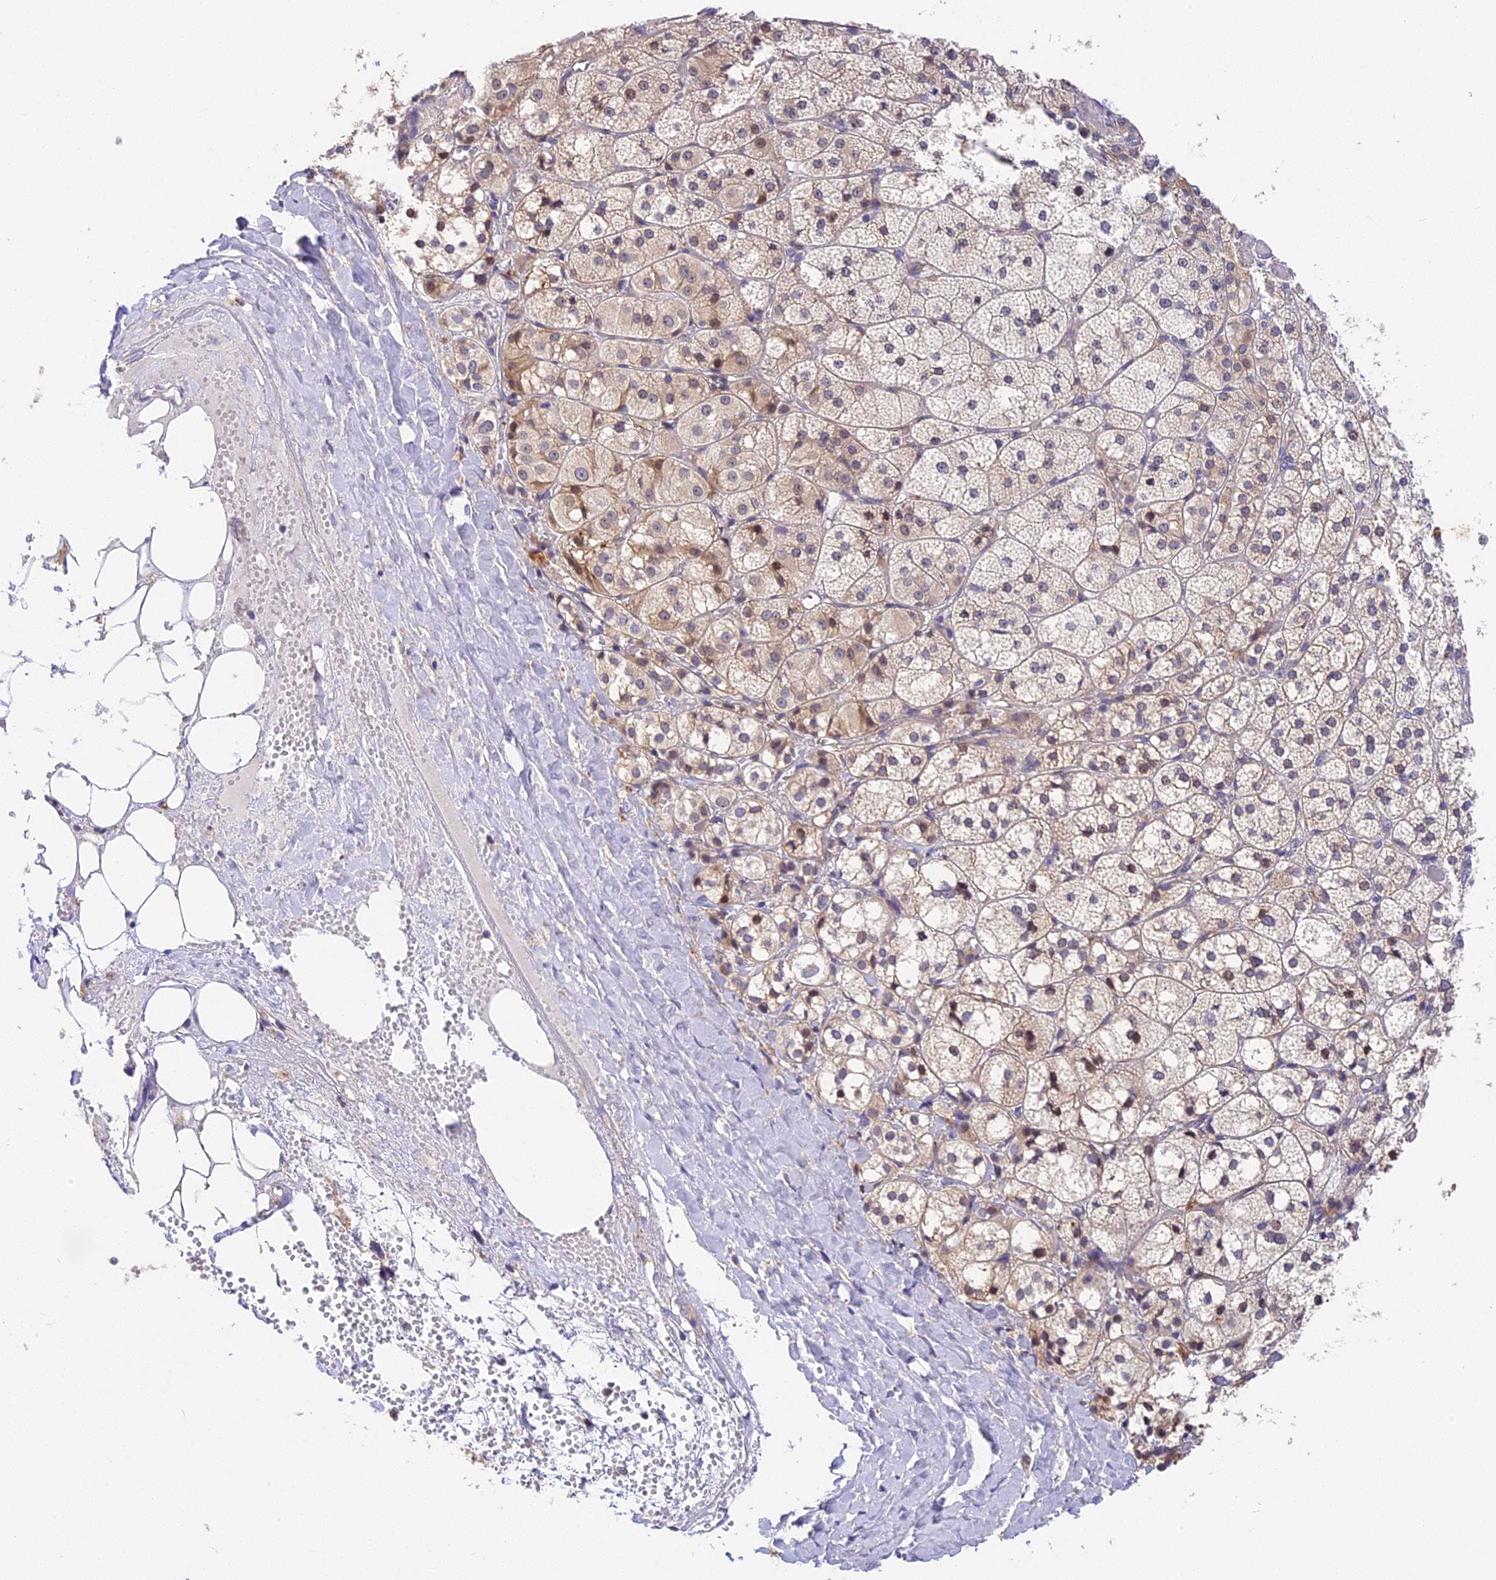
{"staining": {"intensity": "moderate", "quantity": "25%-75%", "location": "cytoplasmic/membranous,nuclear"}, "tissue": "adrenal gland", "cell_type": "Glandular cells", "image_type": "normal", "snomed": [{"axis": "morphology", "description": "Normal tissue, NOS"}, {"axis": "topography", "description": "Adrenal gland"}], "caption": "Immunohistochemistry (IHC) histopathology image of normal adrenal gland: human adrenal gland stained using immunohistochemistry (IHC) exhibits medium levels of moderate protein expression localized specifically in the cytoplasmic/membranous,nuclear of glandular cells, appearing as a cytoplasmic/membranous,nuclear brown color.", "gene": "BSCL2", "patient": {"sex": "female", "age": 61}}